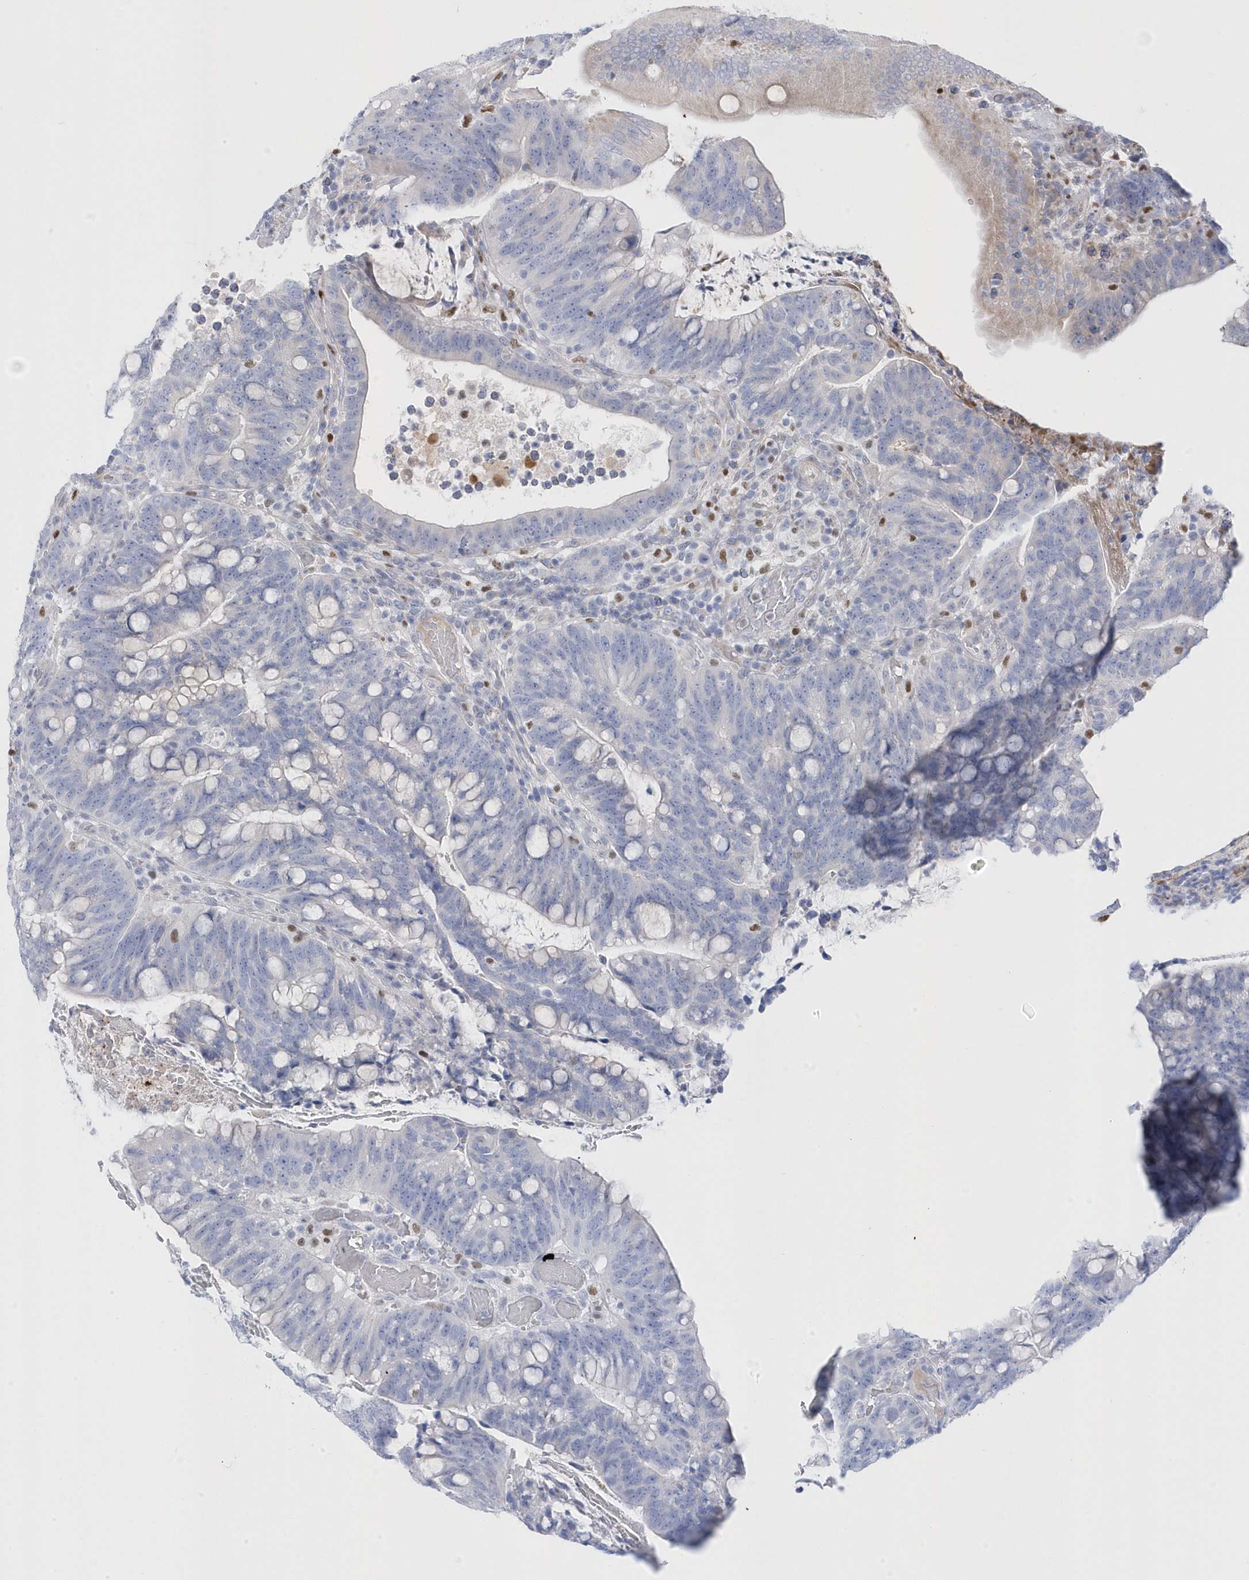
{"staining": {"intensity": "negative", "quantity": "none", "location": "none"}, "tissue": "colorectal cancer", "cell_type": "Tumor cells", "image_type": "cancer", "snomed": [{"axis": "morphology", "description": "Adenocarcinoma, NOS"}, {"axis": "topography", "description": "Colon"}], "caption": "Immunohistochemical staining of human colorectal adenocarcinoma shows no significant staining in tumor cells. Nuclei are stained in blue.", "gene": "GTPBP6", "patient": {"sex": "female", "age": 66}}